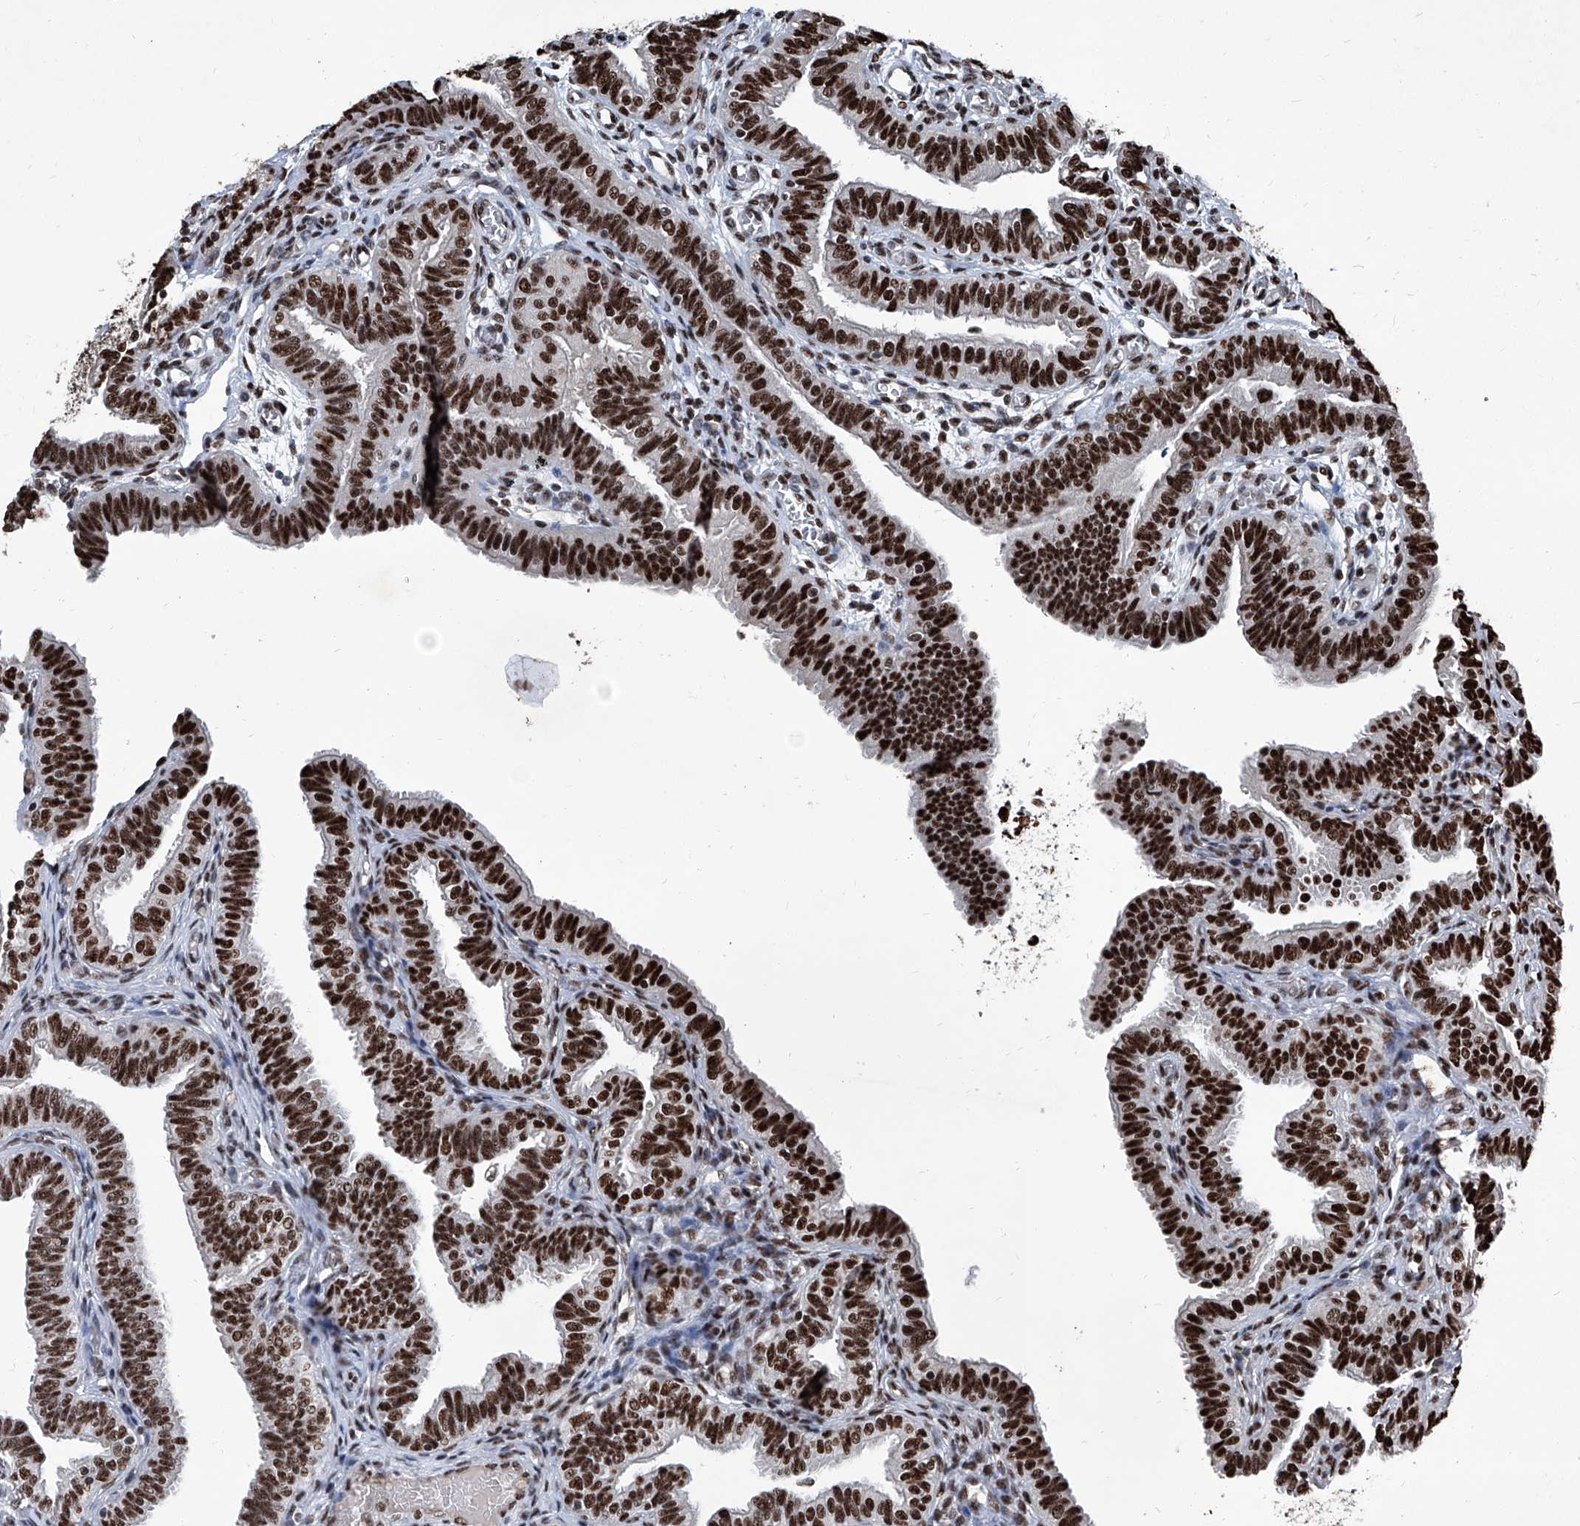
{"staining": {"intensity": "strong", "quantity": ">75%", "location": "nuclear"}, "tissue": "fallopian tube", "cell_type": "Glandular cells", "image_type": "normal", "snomed": [{"axis": "morphology", "description": "Normal tissue, NOS"}, {"axis": "topography", "description": "Fallopian tube"}], "caption": "The photomicrograph shows a brown stain indicating the presence of a protein in the nuclear of glandular cells in fallopian tube. (DAB (3,3'-diaminobenzidine) = brown stain, brightfield microscopy at high magnification).", "gene": "DDX39B", "patient": {"sex": "female", "age": 39}}